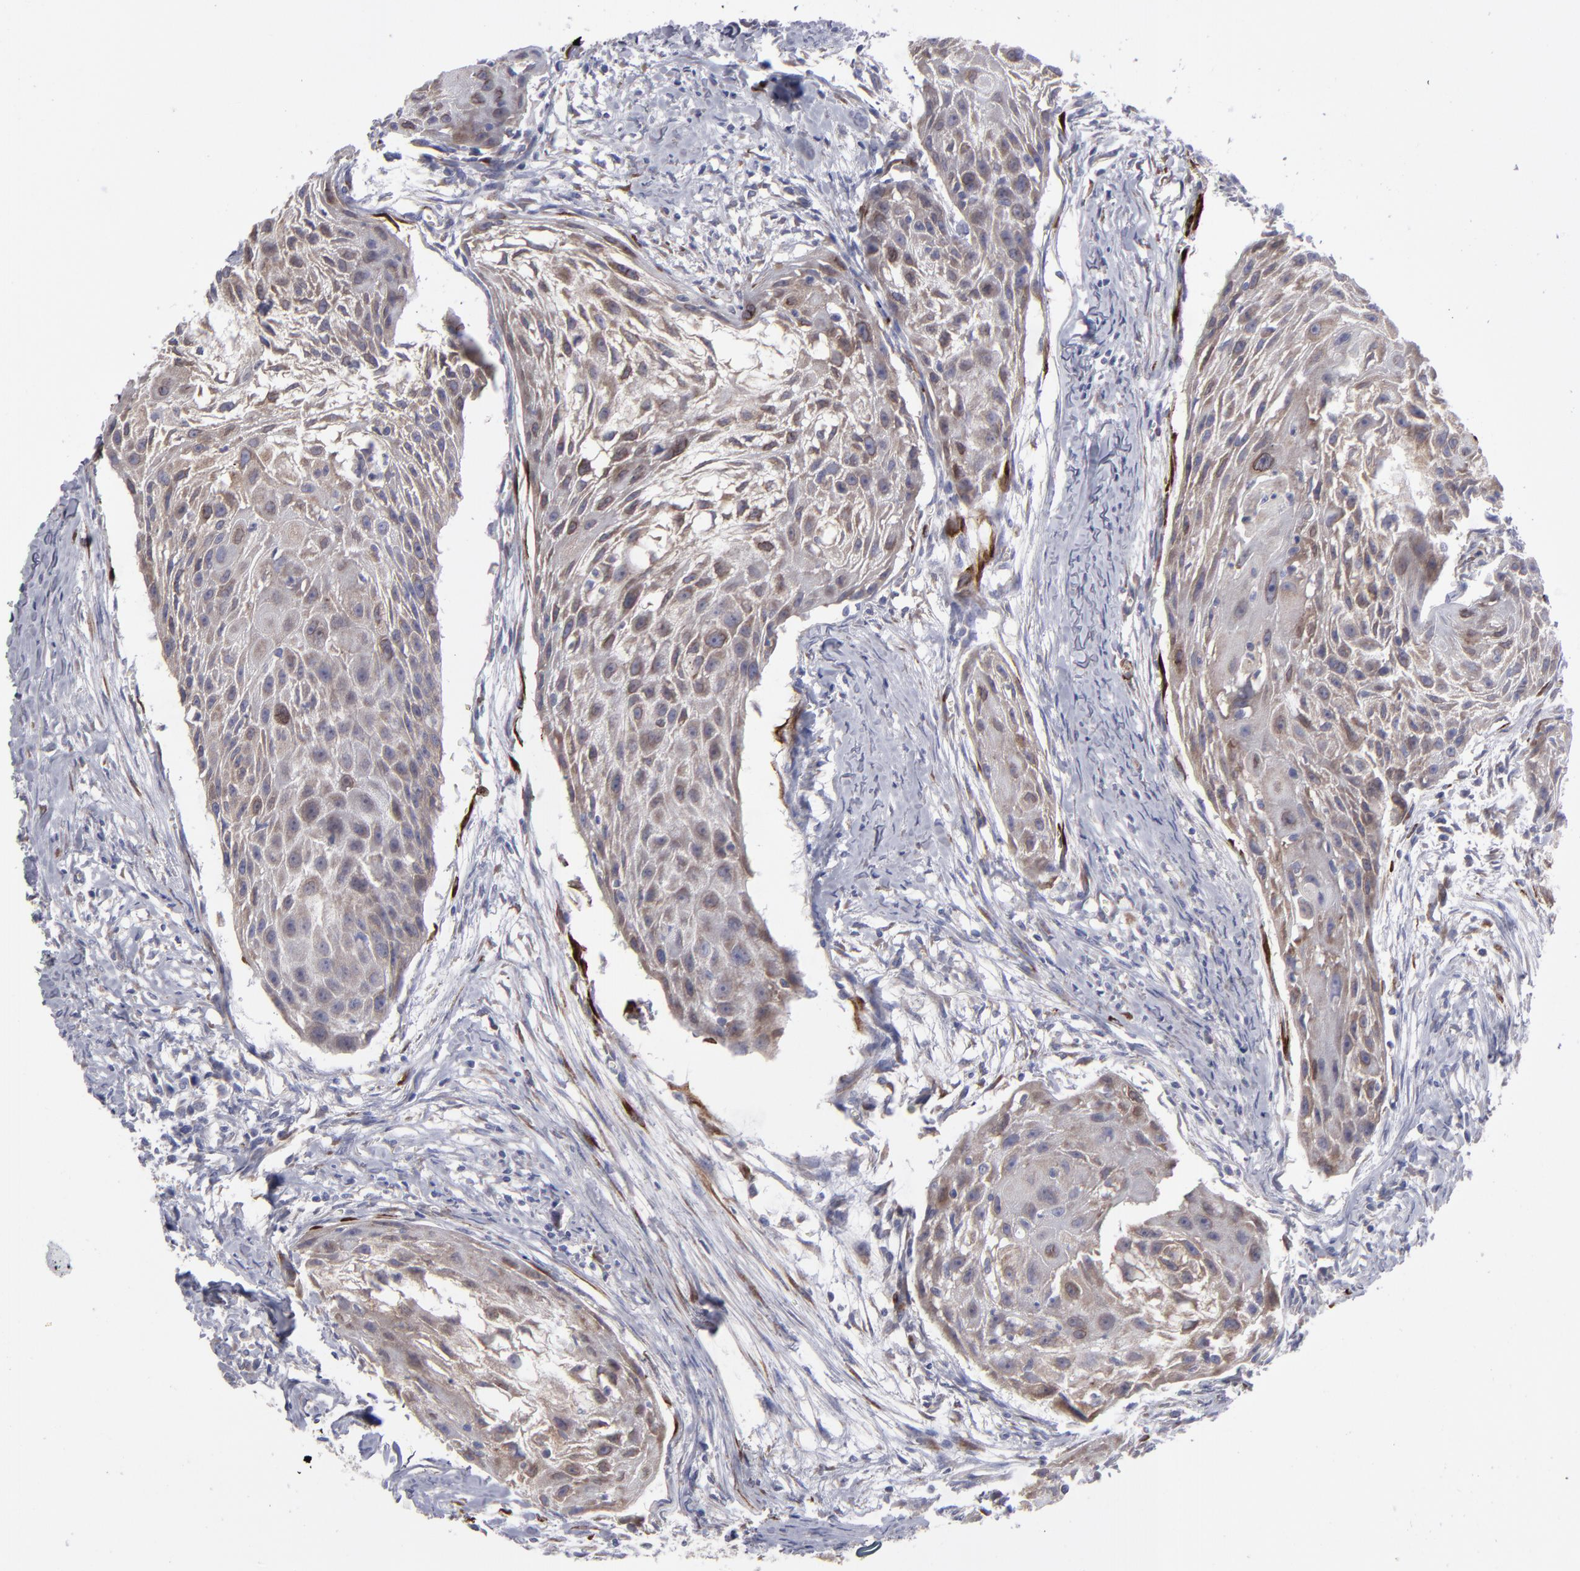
{"staining": {"intensity": "moderate", "quantity": ">75%", "location": "cytoplasmic/membranous"}, "tissue": "head and neck cancer", "cell_type": "Tumor cells", "image_type": "cancer", "snomed": [{"axis": "morphology", "description": "Squamous cell carcinoma, NOS"}, {"axis": "topography", "description": "Head-Neck"}], "caption": "Squamous cell carcinoma (head and neck) tissue shows moderate cytoplasmic/membranous positivity in about >75% of tumor cells", "gene": "SLMAP", "patient": {"sex": "male", "age": 64}}